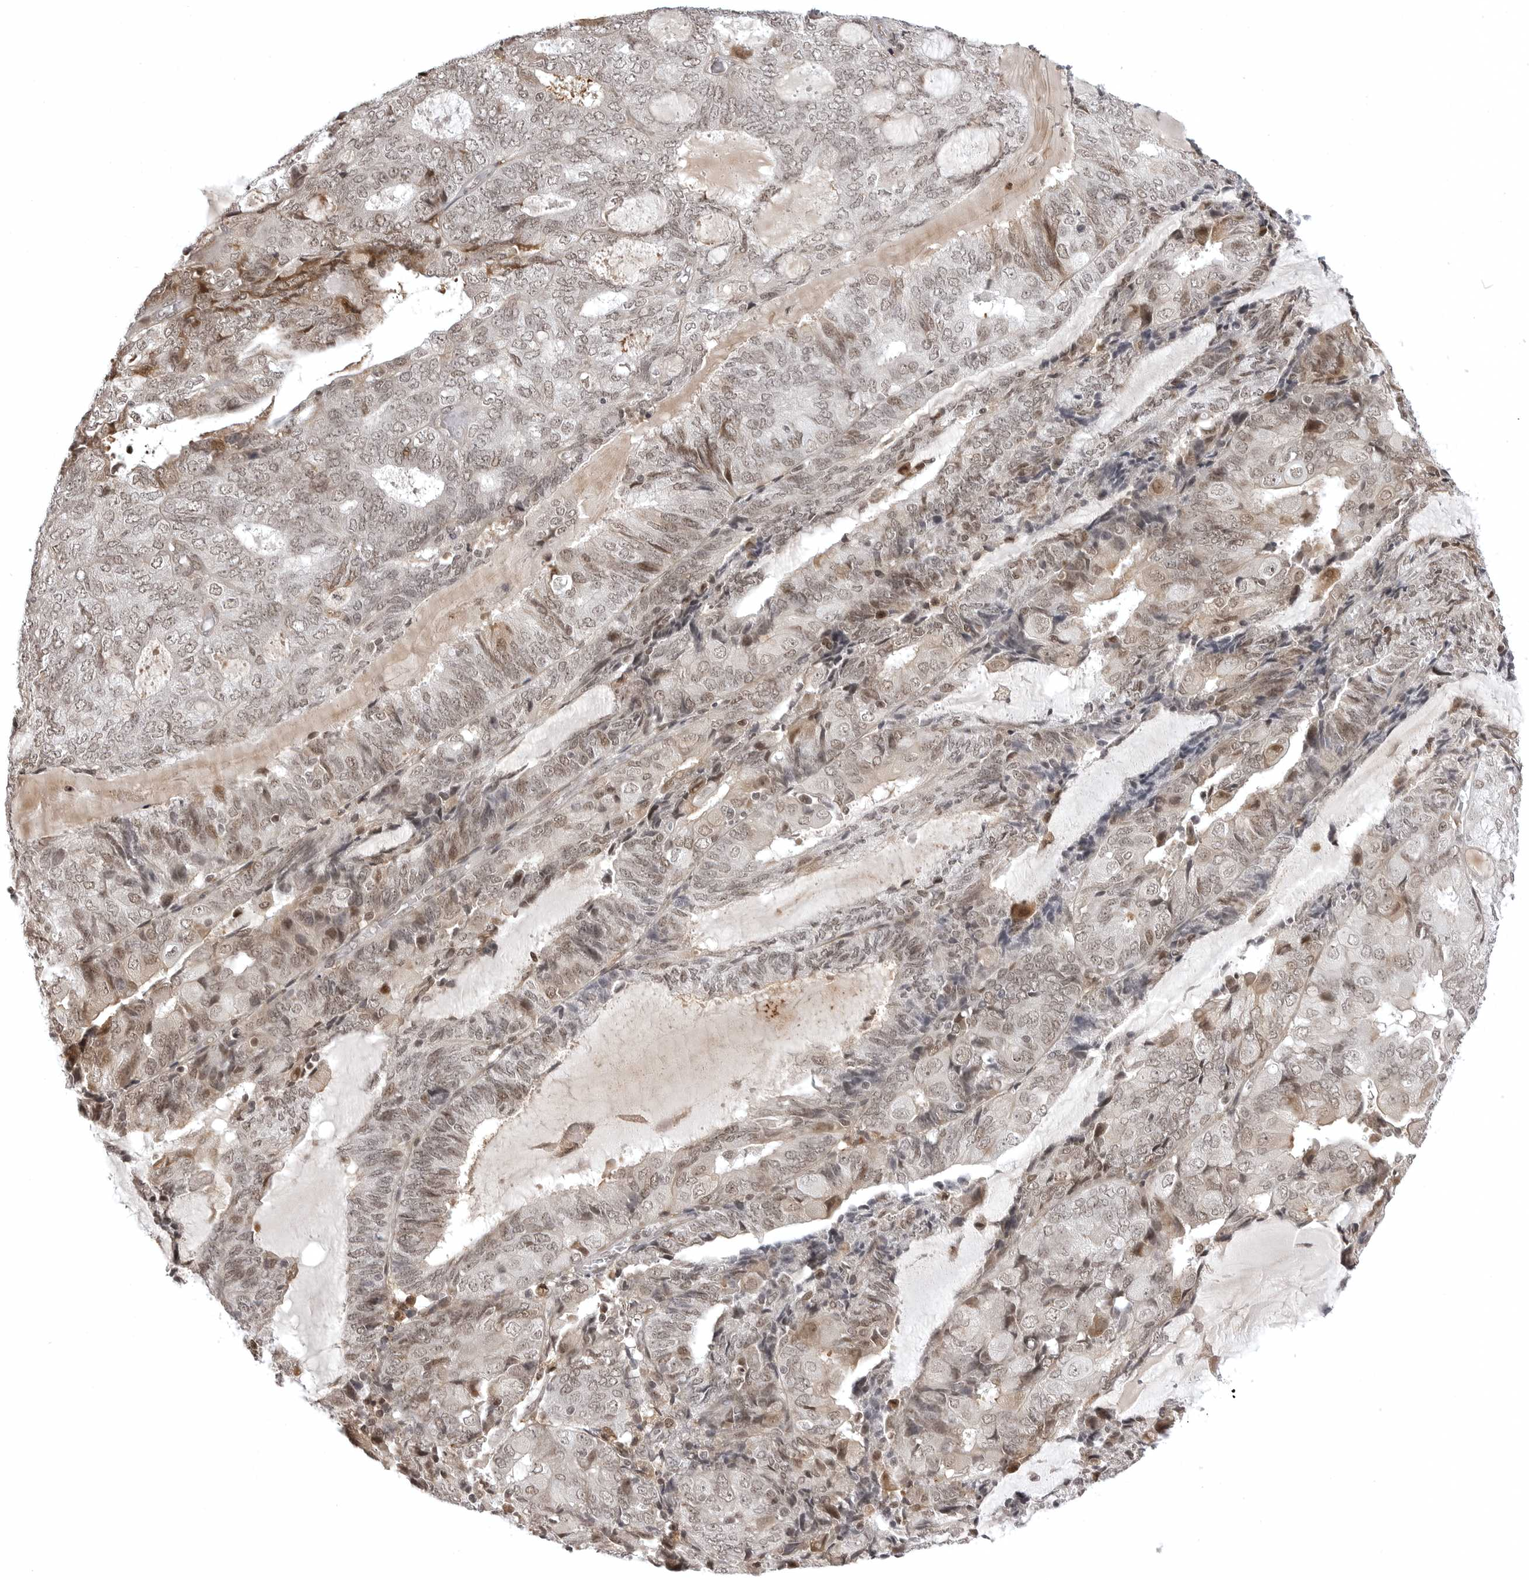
{"staining": {"intensity": "moderate", "quantity": "<25%", "location": "nuclear"}, "tissue": "endometrial cancer", "cell_type": "Tumor cells", "image_type": "cancer", "snomed": [{"axis": "morphology", "description": "Adenocarcinoma, NOS"}, {"axis": "topography", "description": "Endometrium"}], "caption": "Immunohistochemical staining of endometrial cancer shows low levels of moderate nuclear protein positivity in about <25% of tumor cells. The protein is shown in brown color, while the nuclei are stained blue.", "gene": "PHF3", "patient": {"sex": "female", "age": 81}}